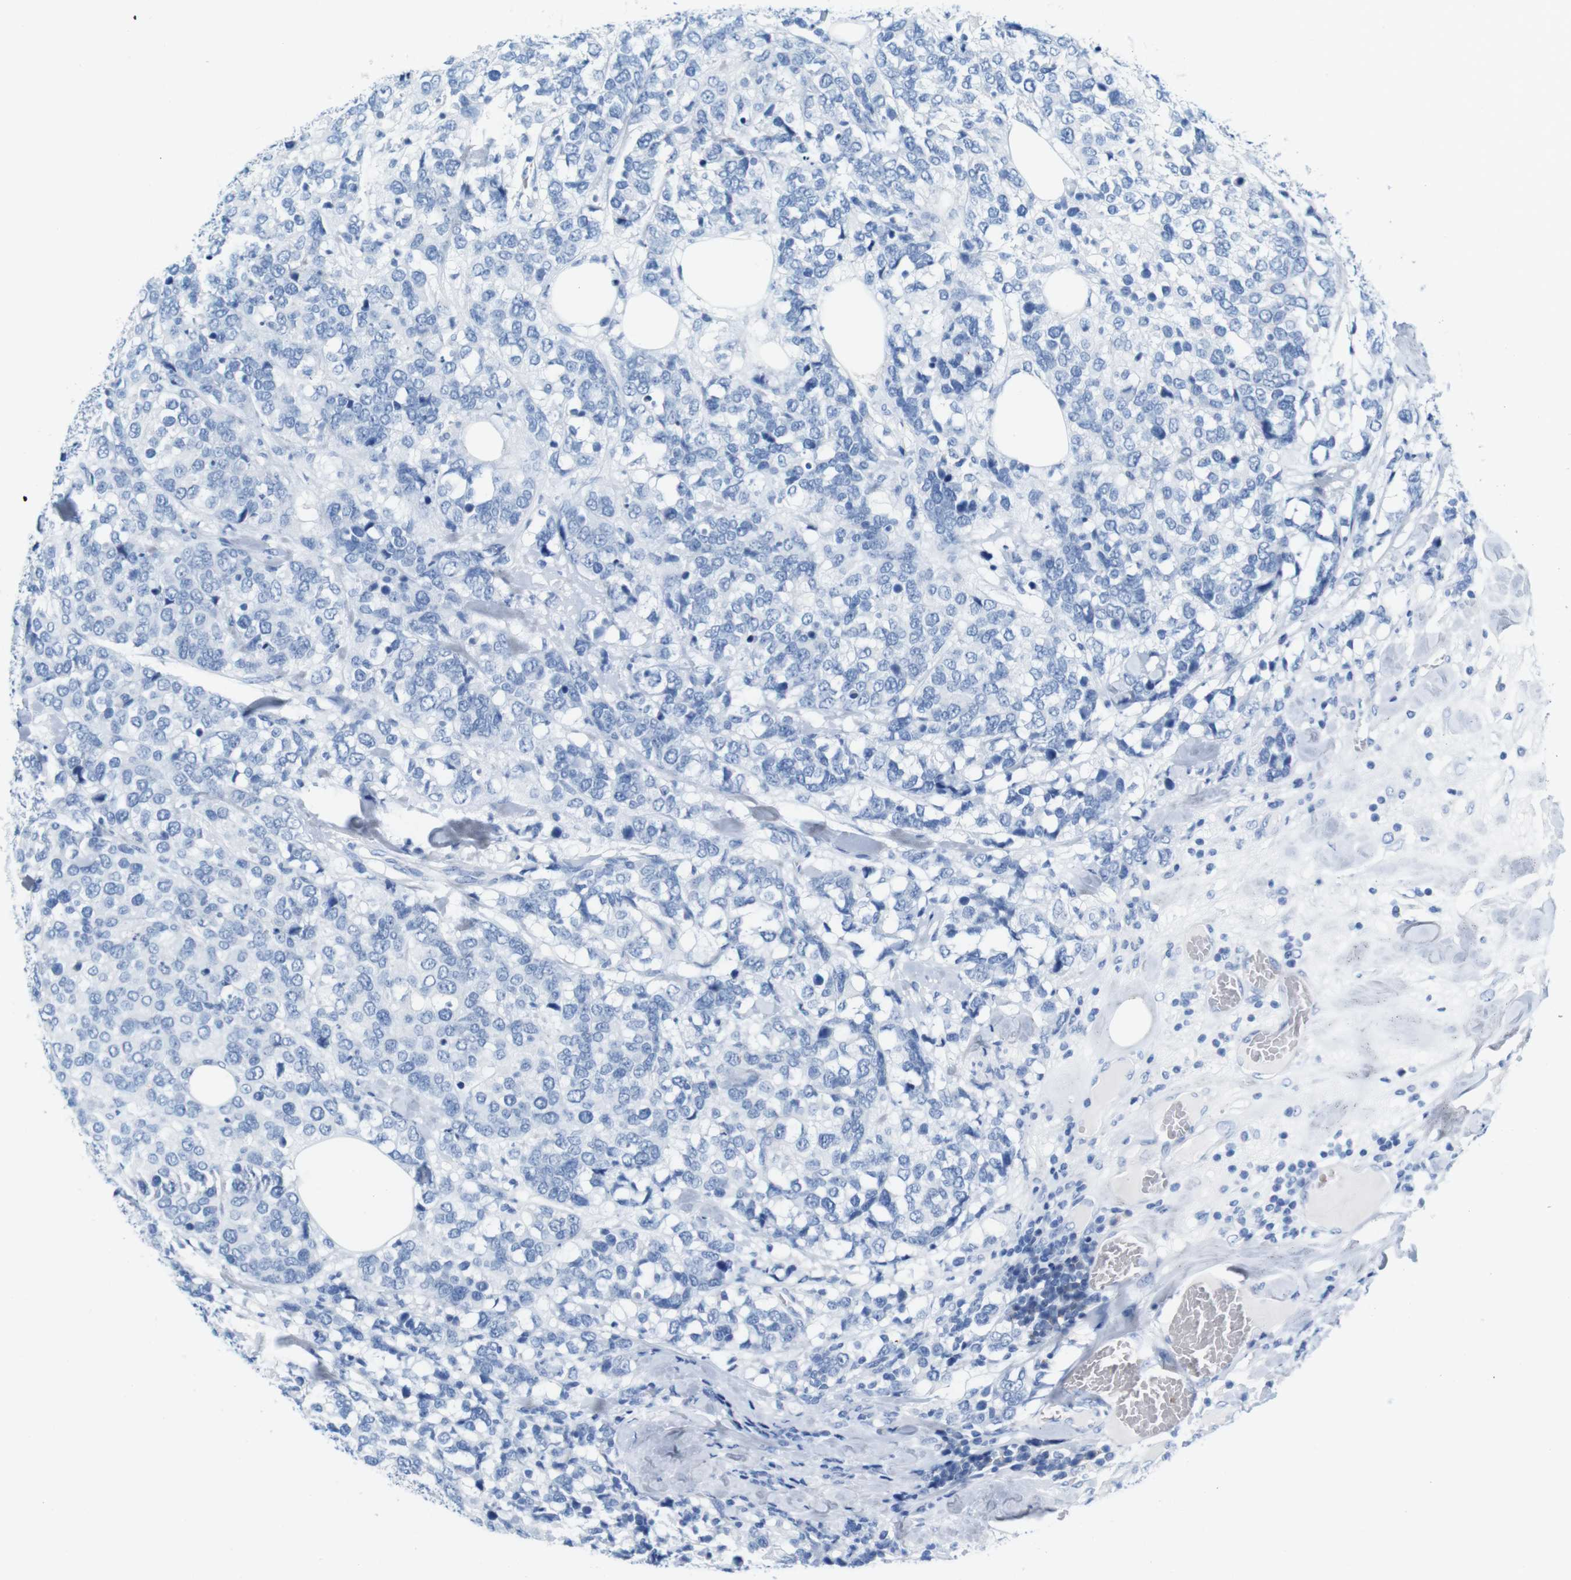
{"staining": {"intensity": "negative", "quantity": "none", "location": "none"}, "tissue": "breast cancer", "cell_type": "Tumor cells", "image_type": "cancer", "snomed": [{"axis": "morphology", "description": "Lobular carcinoma"}, {"axis": "topography", "description": "Breast"}], "caption": "DAB (3,3'-diaminobenzidine) immunohistochemical staining of breast cancer exhibits no significant positivity in tumor cells. (Stains: DAB (3,3'-diaminobenzidine) IHC with hematoxylin counter stain, Microscopy: brightfield microscopy at high magnification).", "gene": "IGSF8", "patient": {"sex": "female", "age": 59}}